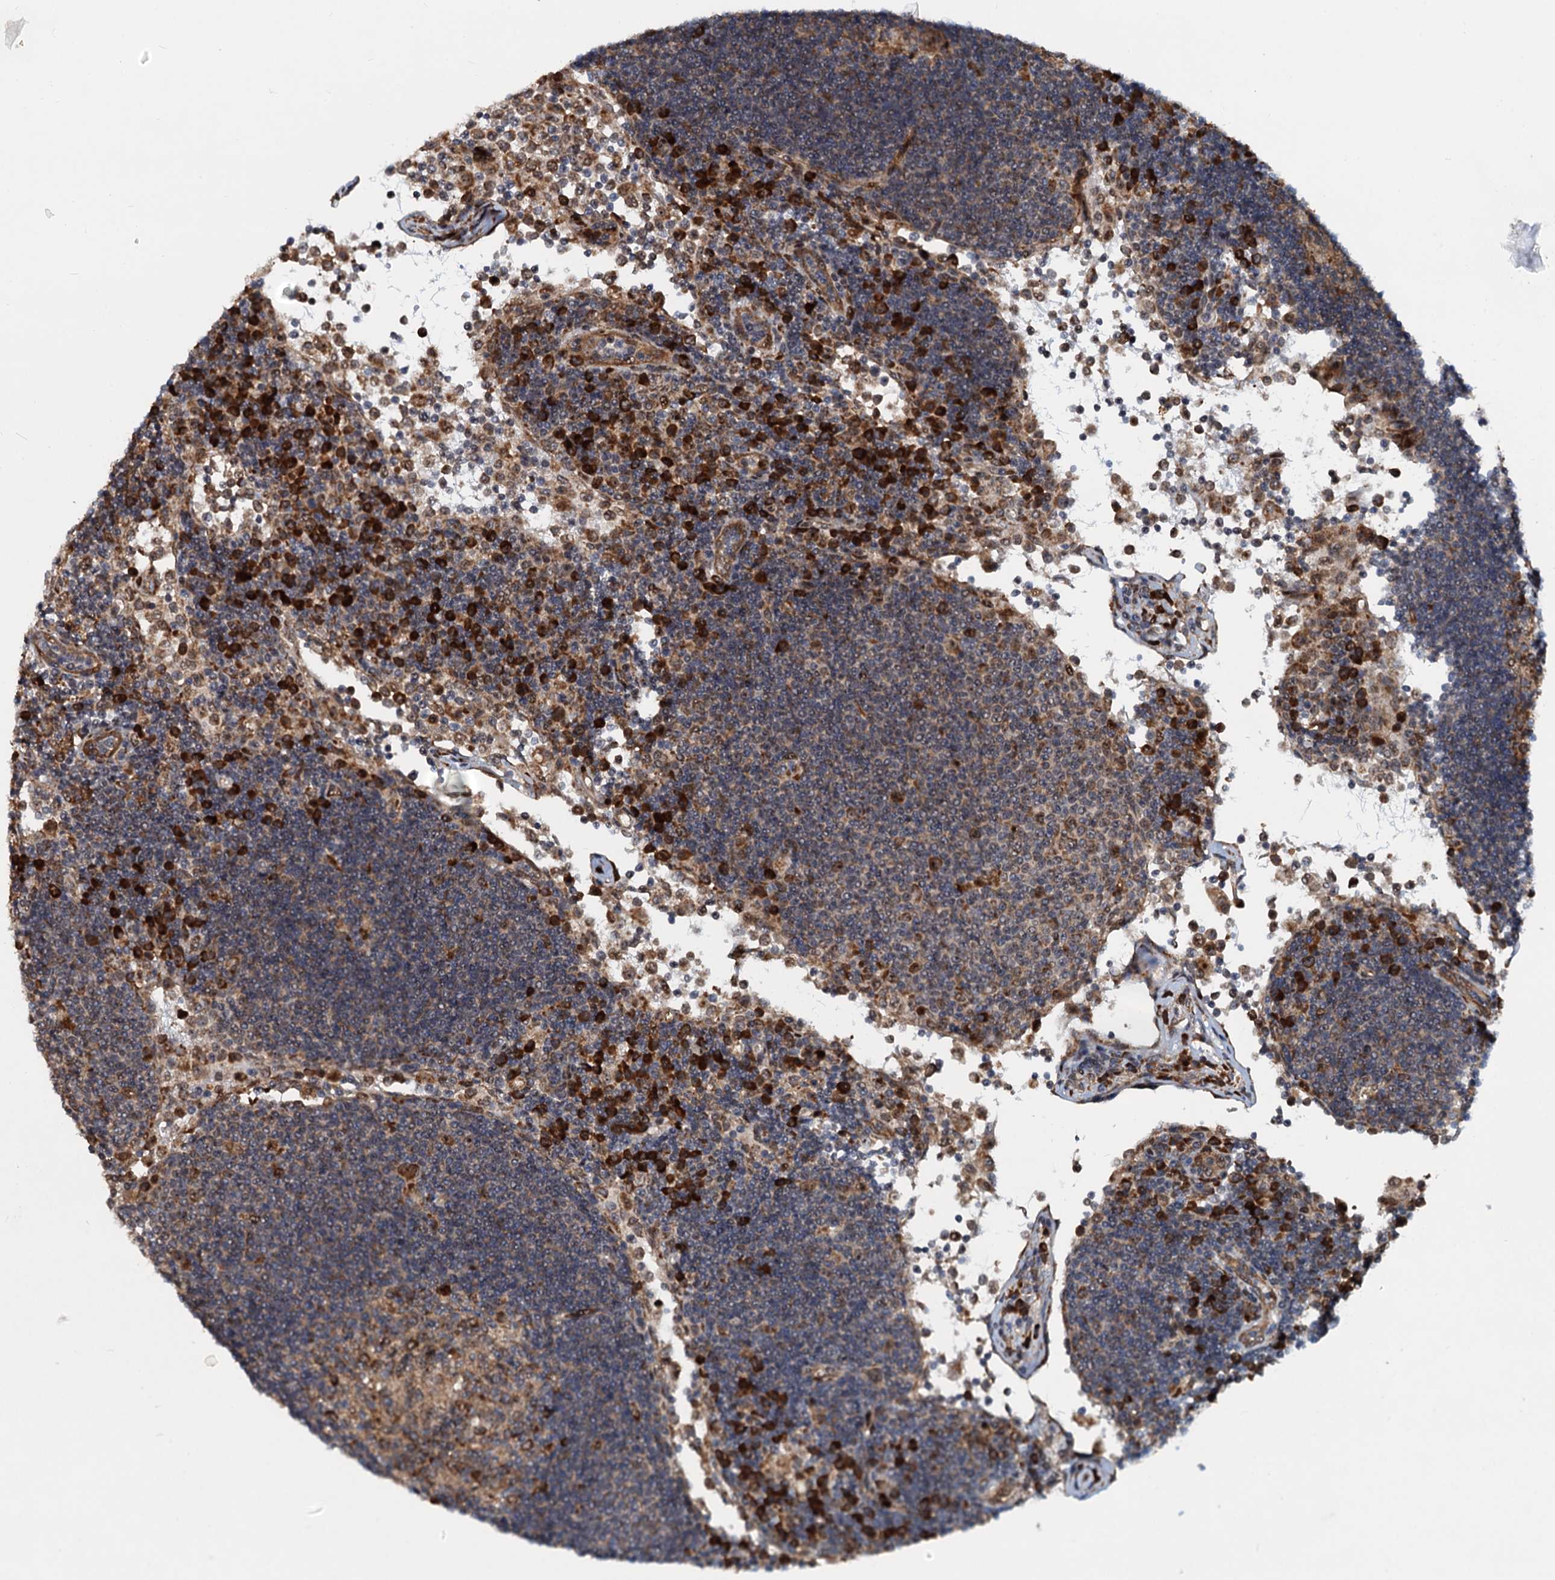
{"staining": {"intensity": "weak", "quantity": "<25%", "location": "cytoplasmic/membranous"}, "tissue": "lymph node", "cell_type": "Germinal center cells", "image_type": "normal", "snomed": [{"axis": "morphology", "description": "Normal tissue, NOS"}, {"axis": "topography", "description": "Lymph node"}], "caption": "Lymph node was stained to show a protein in brown. There is no significant positivity in germinal center cells.", "gene": "DNAJC21", "patient": {"sex": "female", "age": 53}}